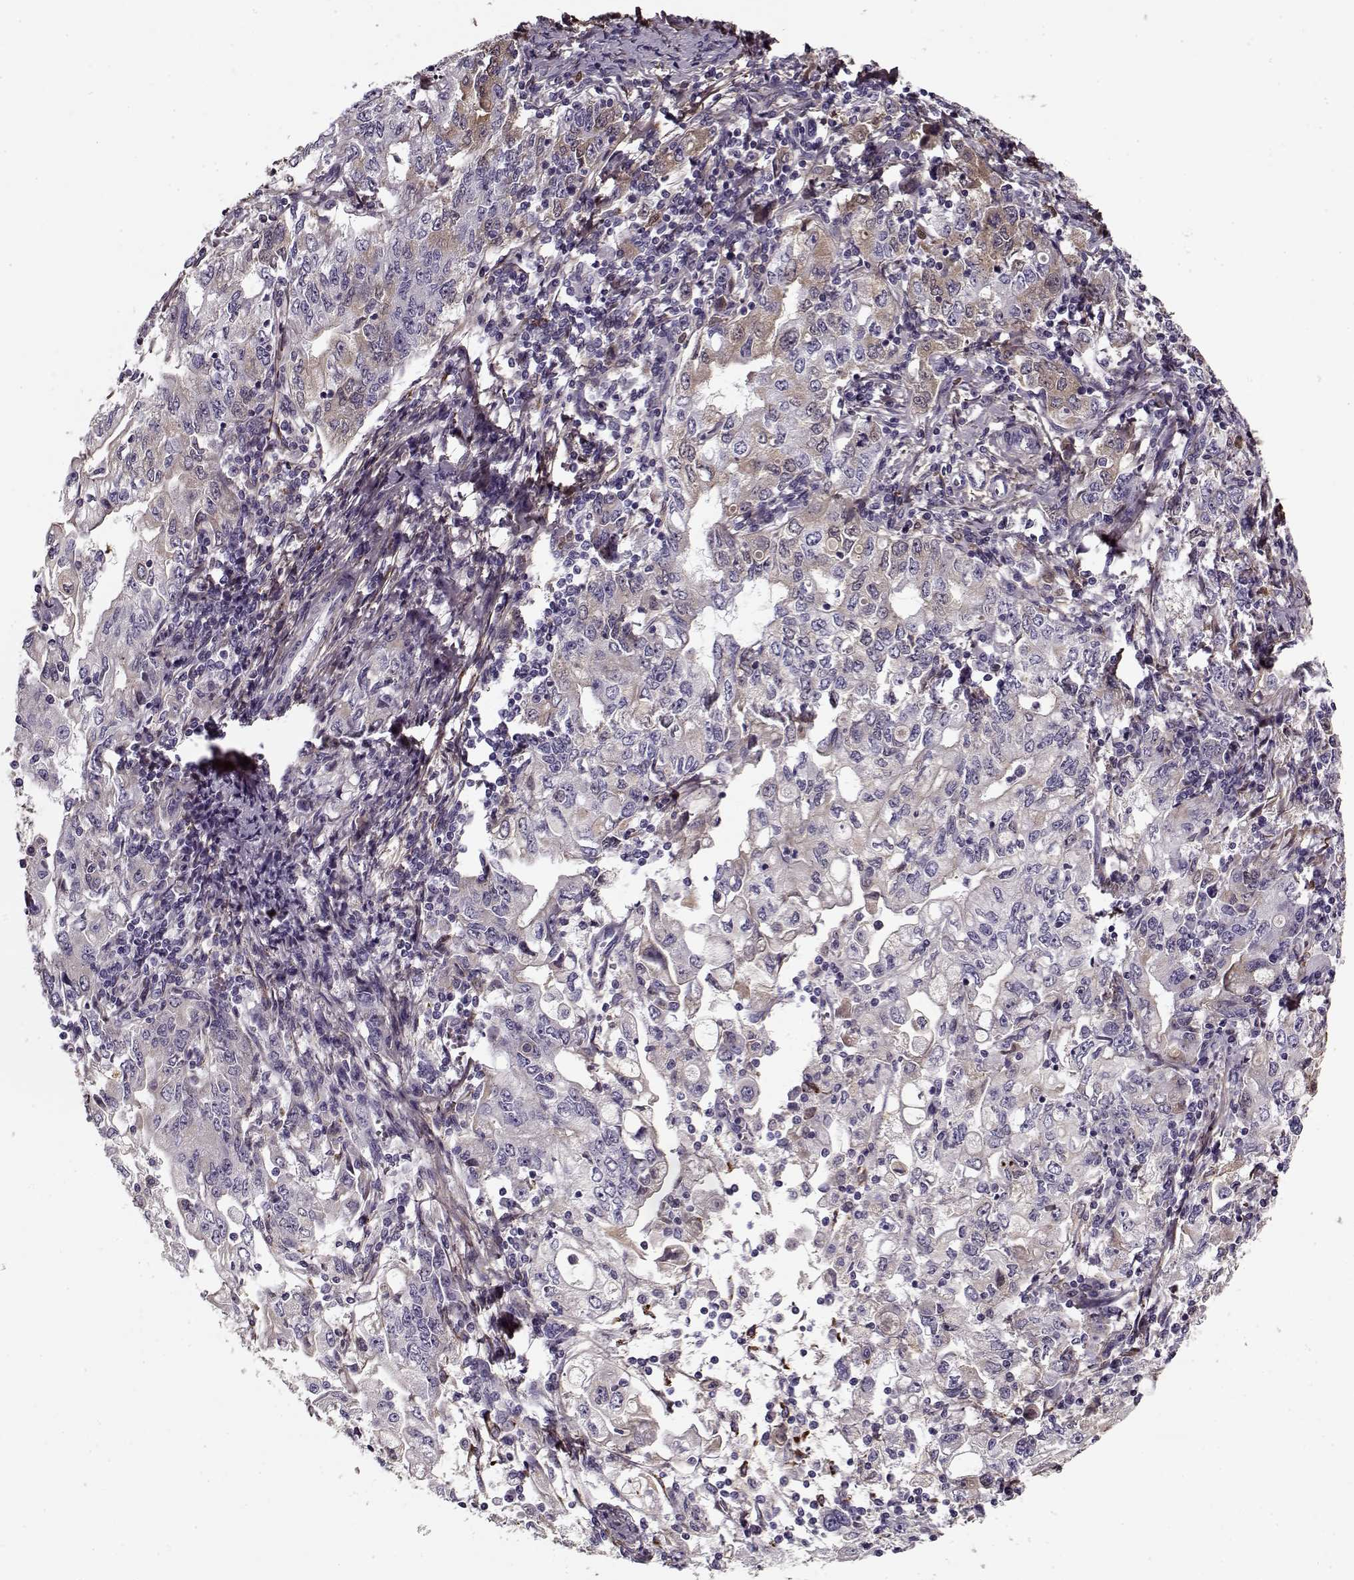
{"staining": {"intensity": "weak", "quantity": "<25%", "location": "cytoplasmic/membranous"}, "tissue": "stomach cancer", "cell_type": "Tumor cells", "image_type": "cancer", "snomed": [{"axis": "morphology", "description": "Adenocarcinoma, NOS"}, {"axis": "topography", "description": "Stomach, lower"}], "caption": "Human stomach cancer stained for a protein using IHC demonstrates no expression in tumor cells.", "gene": "LUM", "patient": {"sex": "female", "age": 72}}